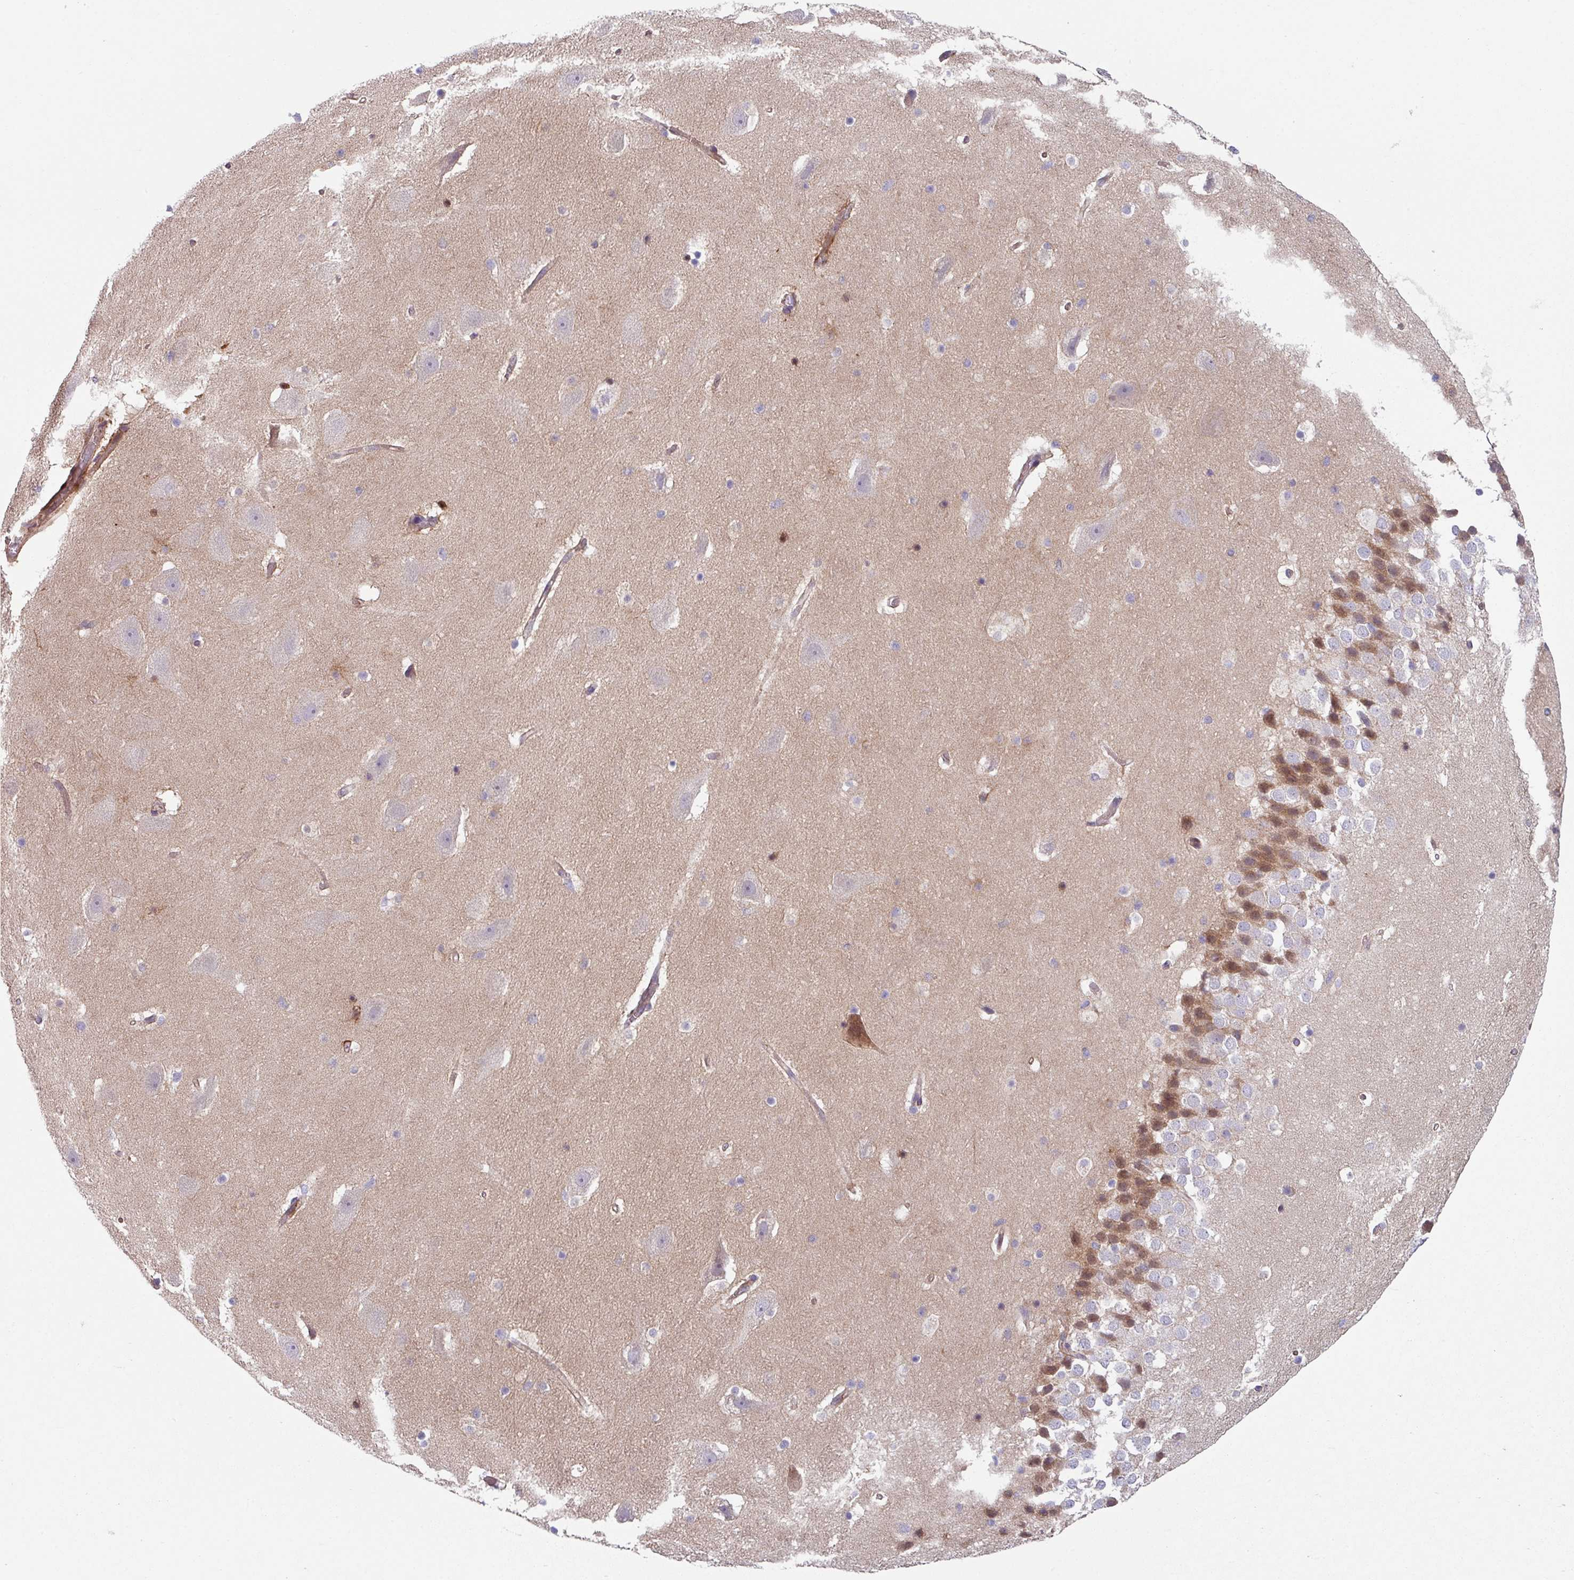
{"staining": {"intensity": "negative", "quantity": "none", "location": "none"}, "tissue": "hippocampus", "cell_type": "Glial cells", "image_type": "normal", "snomed": [{"axis": "morphology", "description": "Normal tissue, NOS"}, {"axis": "topography", "description": "Hippocampus"}], "caption": "Micrograph shows no protein staining in glial cells of normal hippocampus. (DAB (3,3'-diaminobenzidine) immunohistochemistry, high magnification).", "gene": "TMEM132A", "patient": {"sex": "male", "age": 37}}